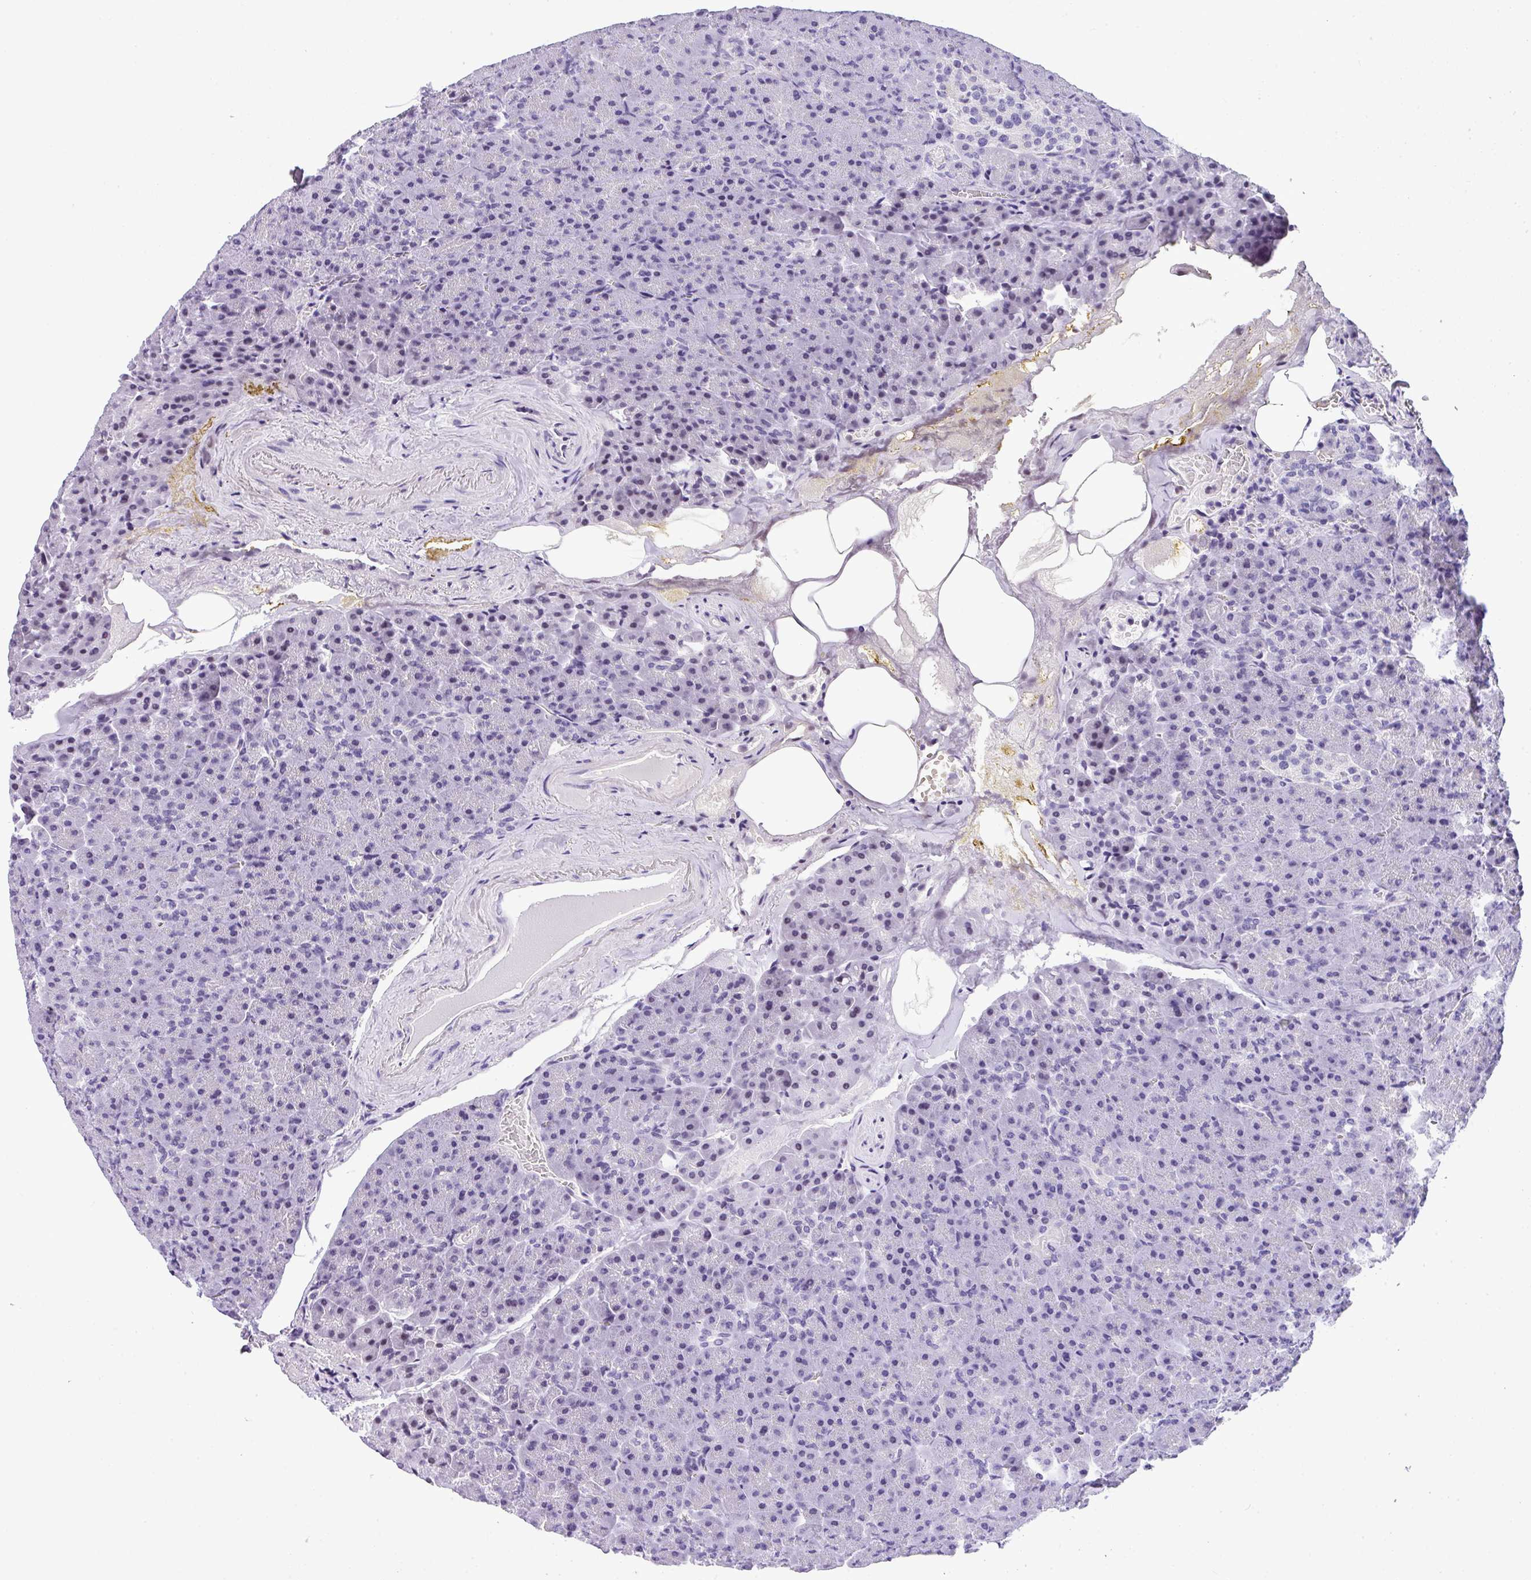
{"staining": {"intensity": "negative", "quantity": "none", "location": "none"}, "tissue": "pancreas", "cell_type": "Exocrine glandular cells", "image_type": "normal", "snomed": [{"axis": "morphology", "description": "Normal tissue, NOS"}, {"axis": "topography", "description": "Pancreas"}], "caption": "DAB (3,3'-diaminobenzidine) immunohistochemical staining of normal human pancreas exhibits no significant staining in exocrine glandular cells.", "gene": "MUC21", "patient": {"sex": "female", "age": 74}}